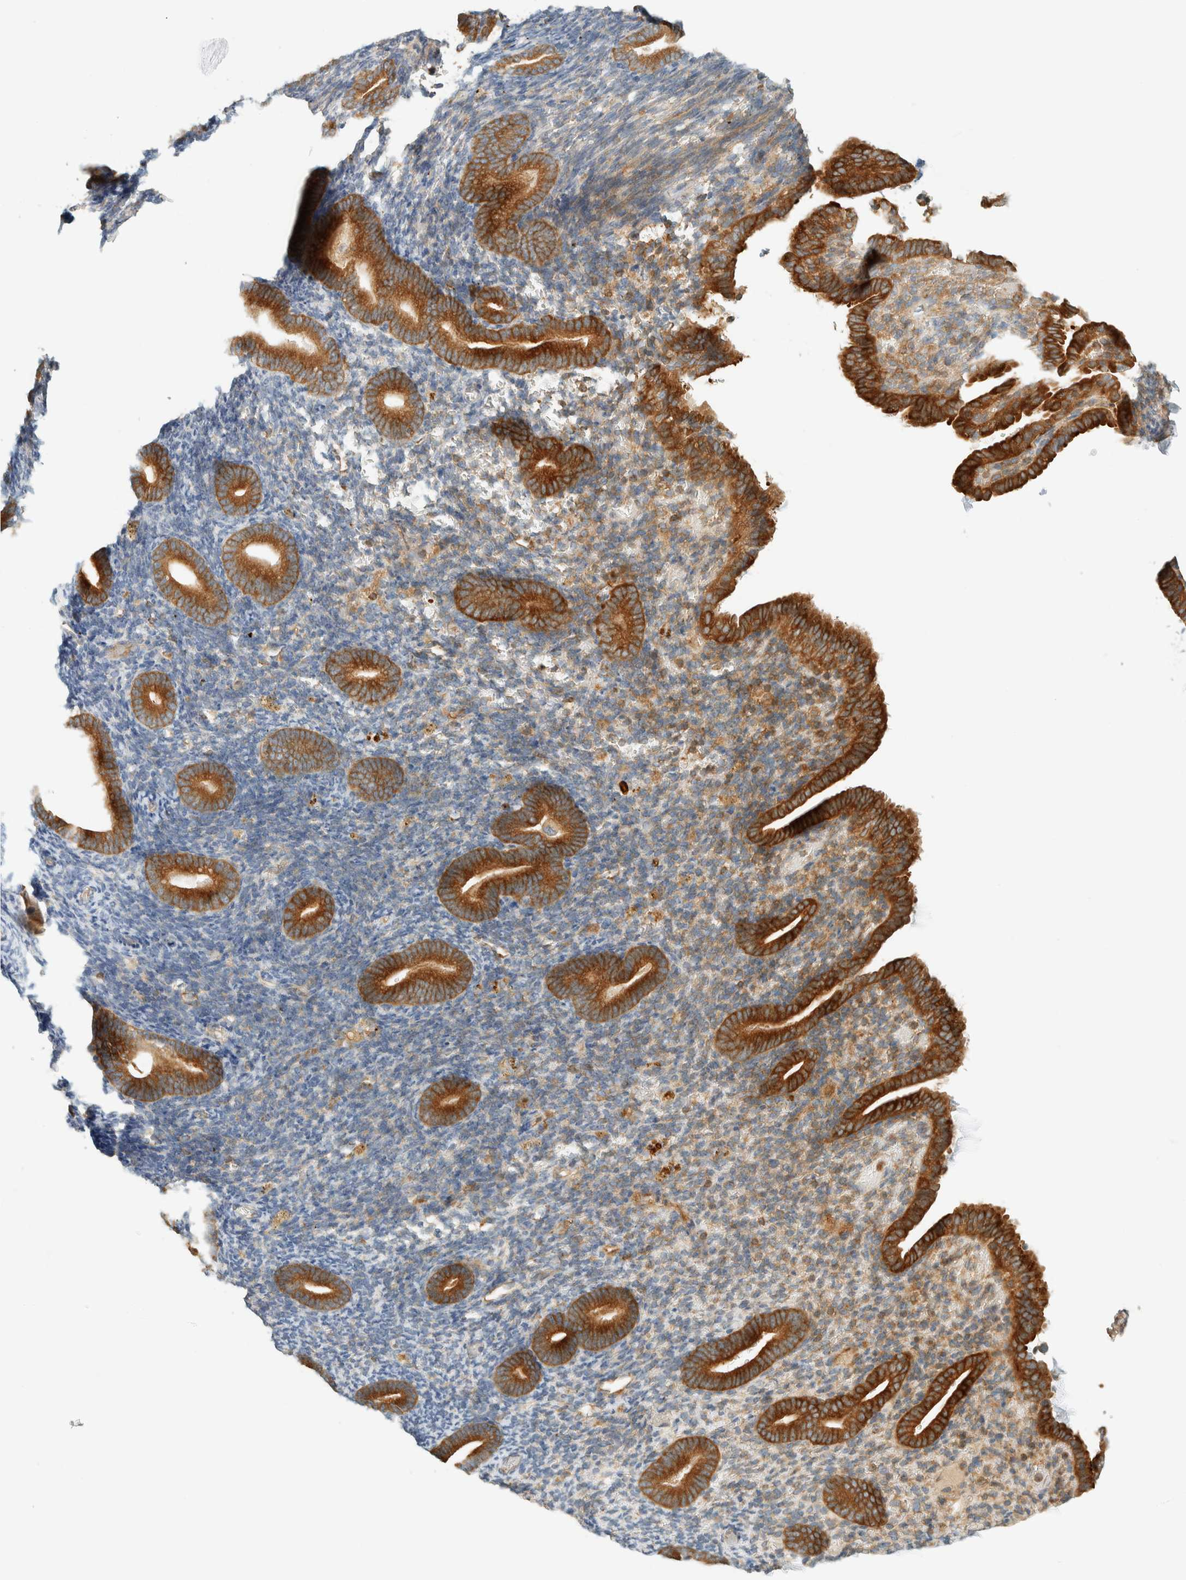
{"staining": {"intensity": "moderate", "quantity": "<25%", "location": "cytoplasmic/membranous"}, "tissue": "endometrium", "cell_type": "Cells in endometrial stroma", "image_type": "normal", "snomed": [{"axis": "morphology", "description": "Normal tissue, NOS"}, {"axis": "topography", "description": "Endometrium"}], "caption": "Immunohistochemistry (DAB) staining of unremarkable human endometrium exhibits moderate cytoplasmic/membranous protein staining in approximately <25% of cells in endometrial stroma. (DAB IHC, brown staining for protein, blue staining for nuclei).", "gene": "ARFGEF1", "patient": {"sex": "female", "age": 51}}